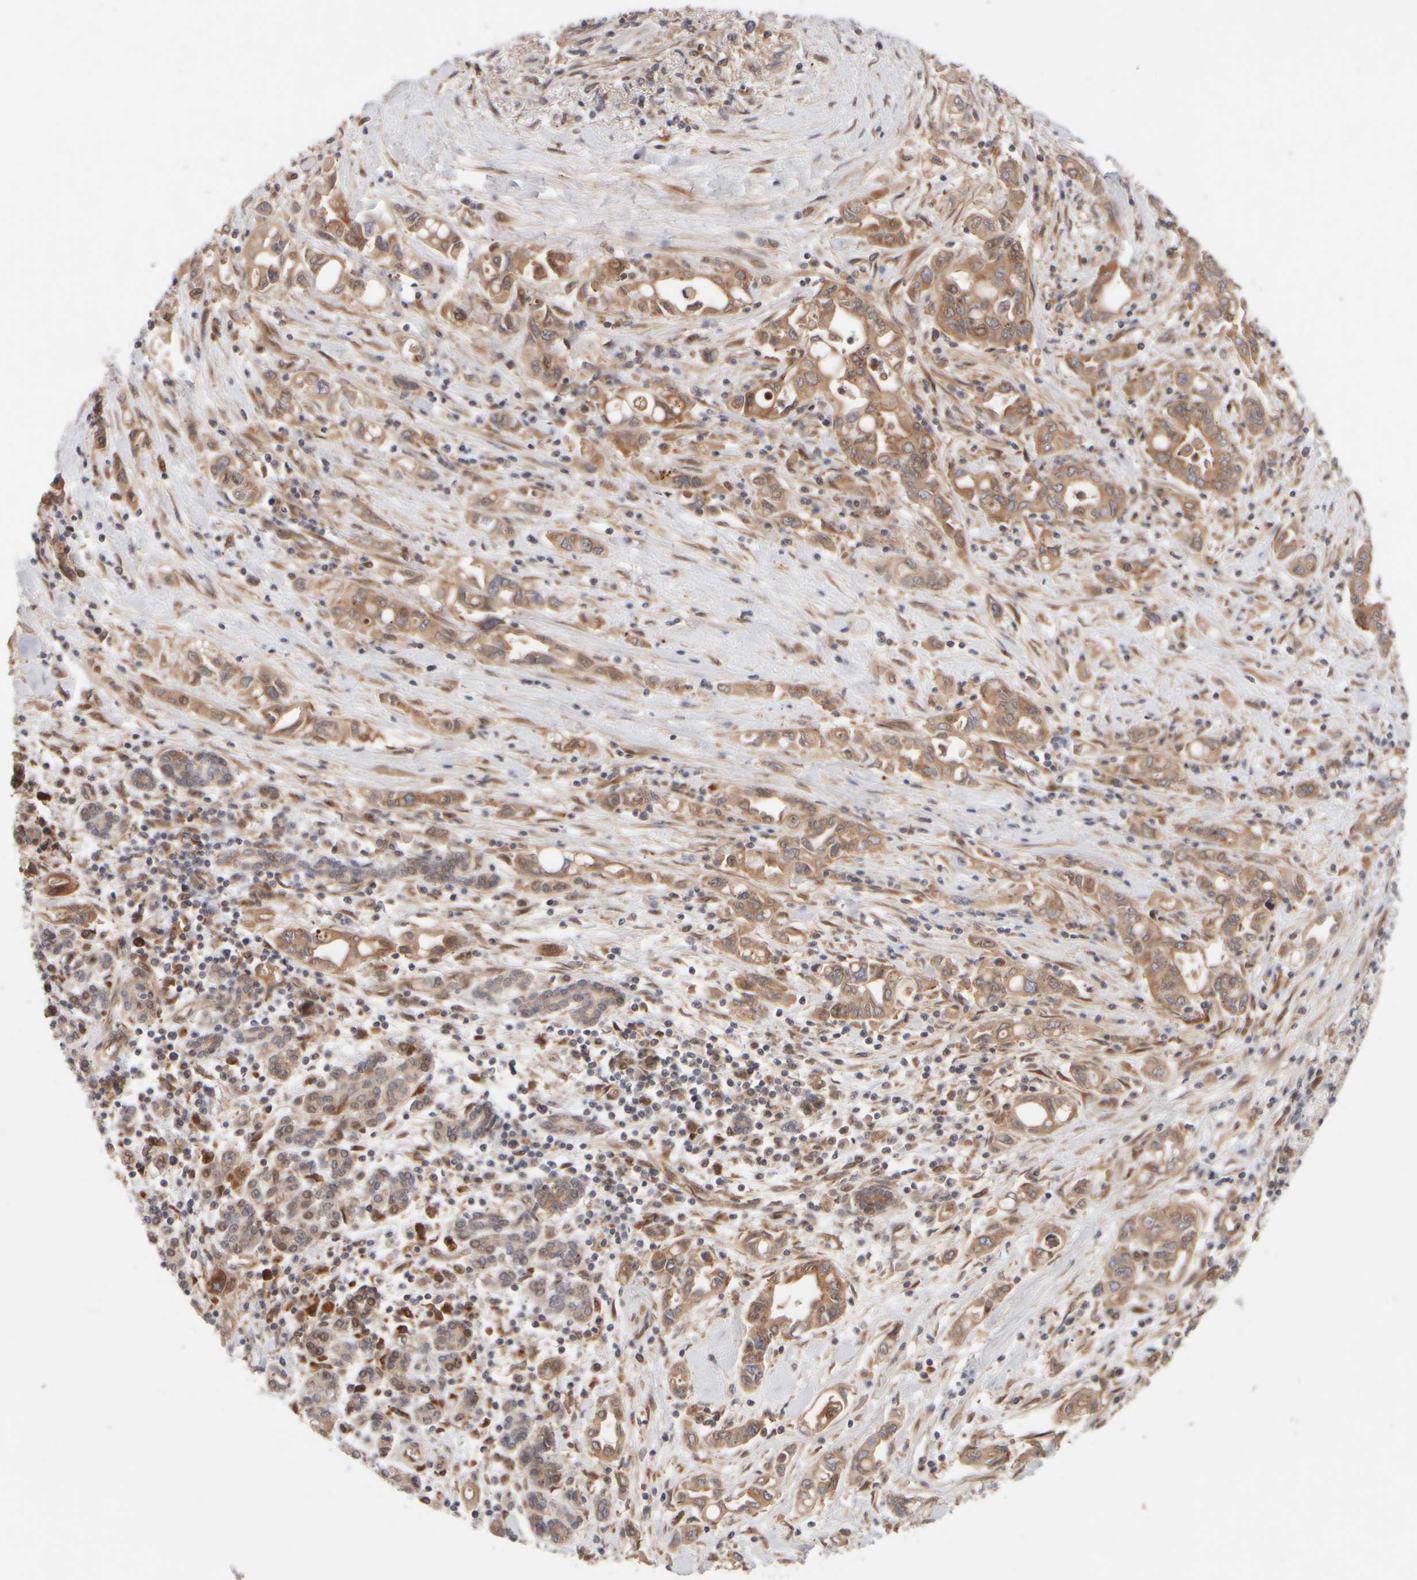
{"staining": {"intensity": "moderate", "quantity": ">75%", "location": "cytoplasmic/membranous"}, "tissue": "pancreatic cancer", "cell_type": "Tumor cells", "image_type": "cancer", "snomed": [{"axis": "morphology", "description": "Adenocarcinoma, NOS"}, {"axis": "topography", "description": "Pancreas"}], "caption": "A histopathology image showing moderate cytoplasmic/membranous expression in approximately >75% of tumor cells in pancreatic cancer, as visualized by brown immunohistochemical staining.", "gene": "GCN1", "patient": {"sex": "female", "age": 57}}